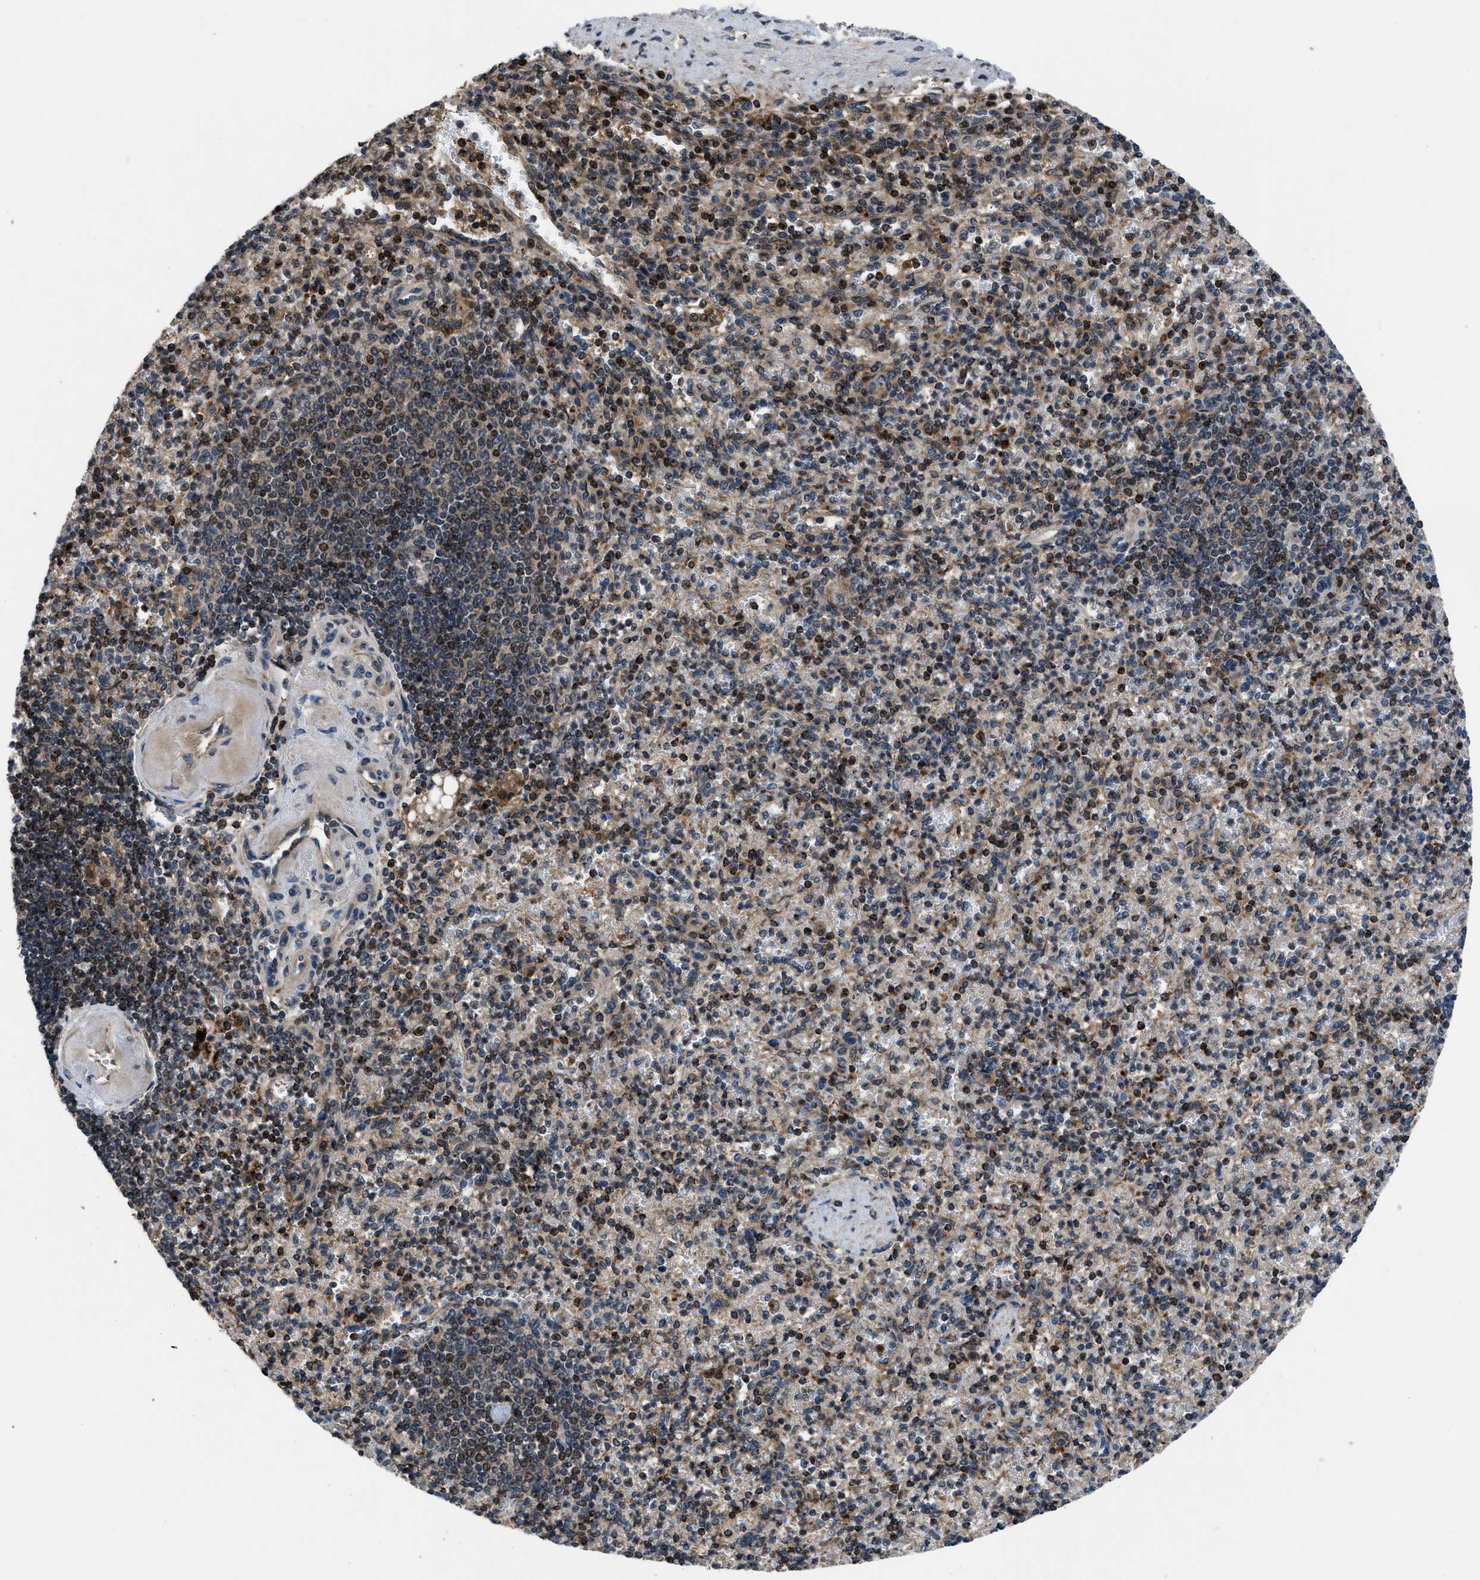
{"staining": {"intensity": "moderate", "quantity": "25%-75%", "location": "cytoplasmic/membranous,nuclear"}, "tissue": "spleen", "cell_type": "Cells in red pulp", "image_type": "normal", "snomed": [{"axis": "morphology", "description": "Normal tissue, NOS"}, {"axis": "topography", "description": "Spleen"}], "caption": "Cells in red pulp demonstrate medium levels of moderate cytoplasmic/membranous,nuclear positivity in about 25%-75% of cells in unremarkable human spleen.", "gene": "CTBS", "patient": {"sex": "female", "age": 74}}